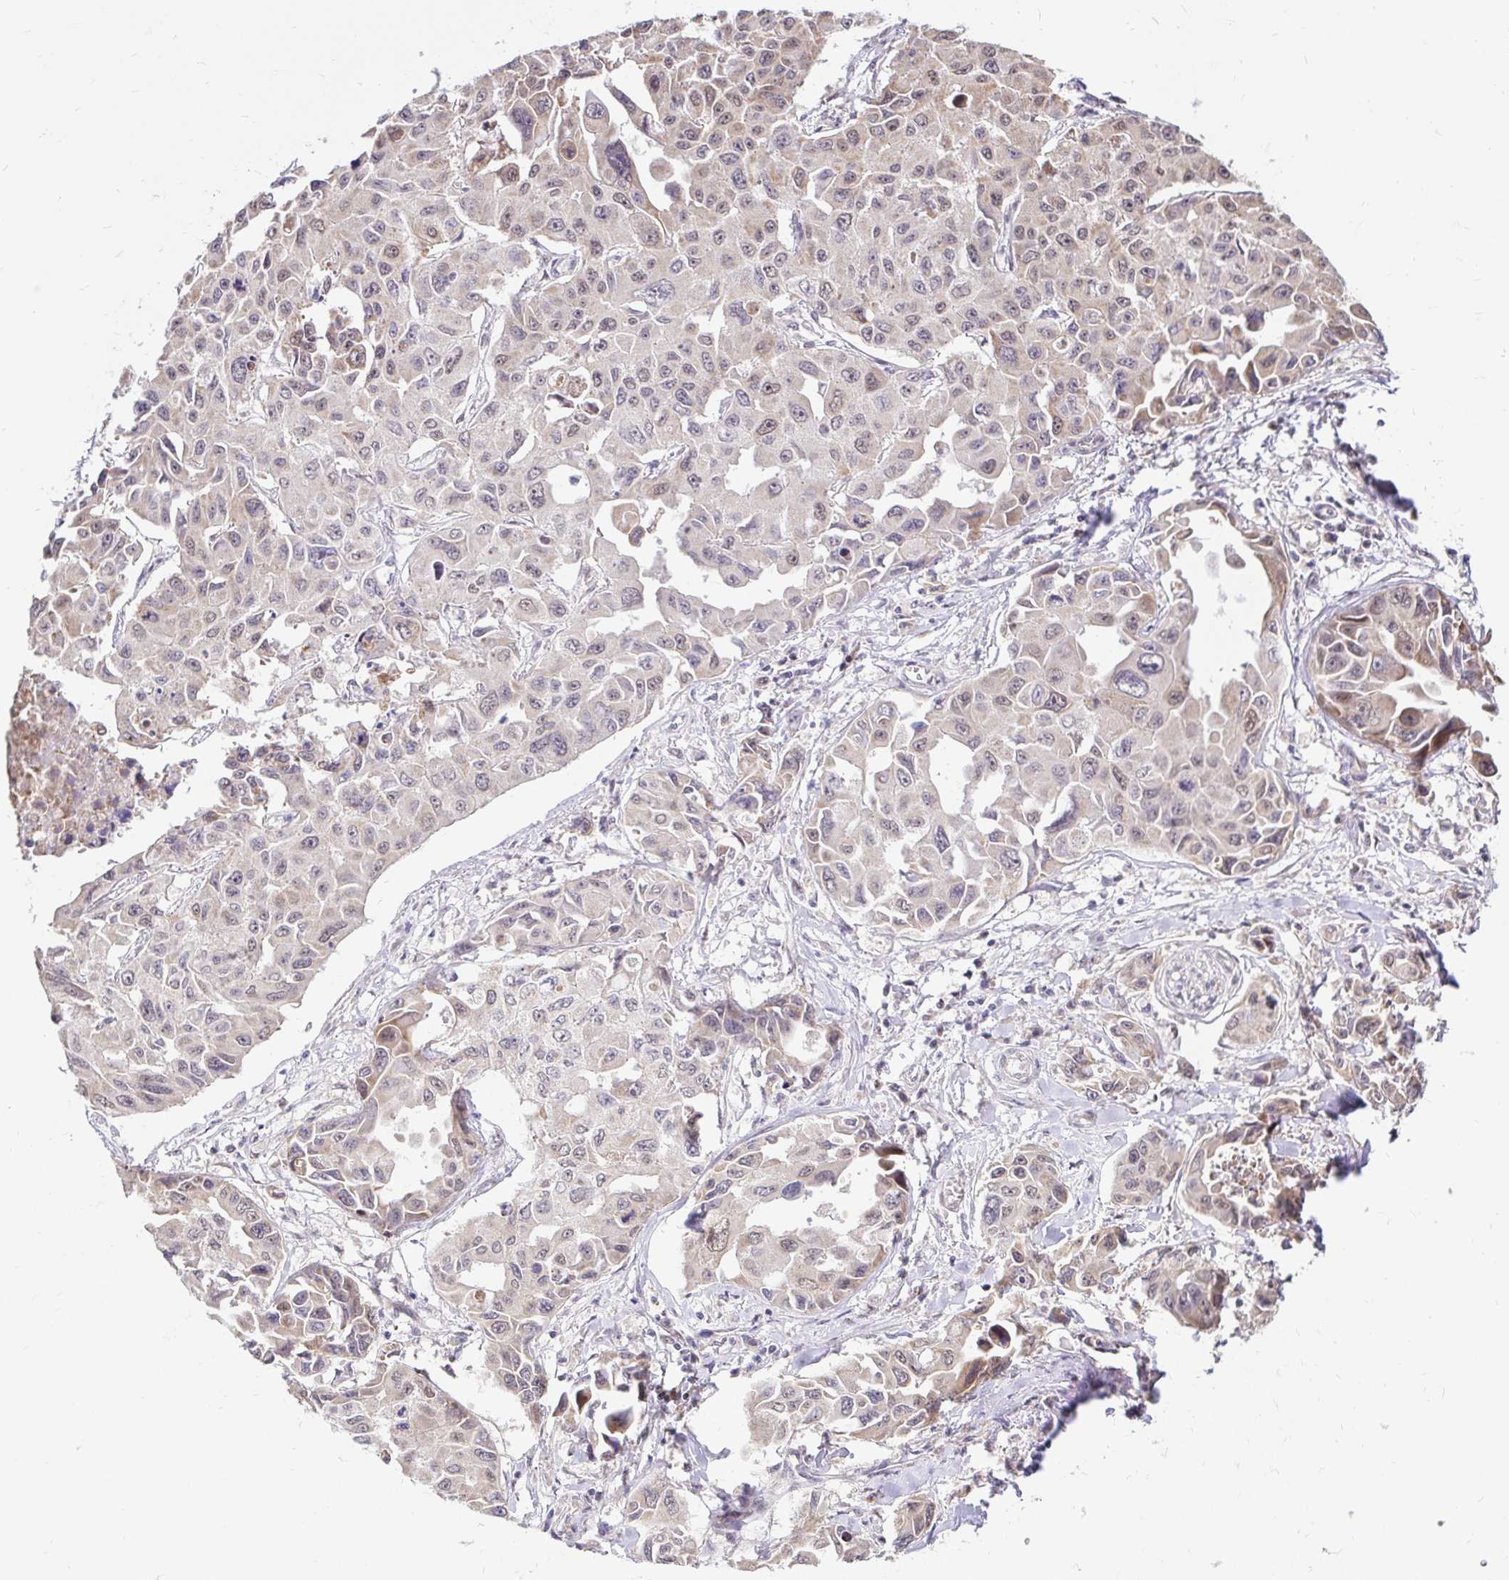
{"staining": {"intensity": "weak", "quantity": "25%-75%", "location": "cytoplasmic/membranous"}, "tissue": "lung cancer", "cell_type": "Tumor cells", "image_type": "cancer", "snomed": [{"axis": "morphology", "description": "Adenocarcinoma, NOS"}, {"axis": "topography", "description": "Lung"}], "caption": "Immunohistochemistry (IHC) photomicrograph of lung cancer stained for a protein (brown), which demonstrates low levels of weak cytoplasmic/membranous positivity in about 25%-75% of tumor cells.", "gene": "TIMM50", "patient": {"sex": "male", "age": 64}}